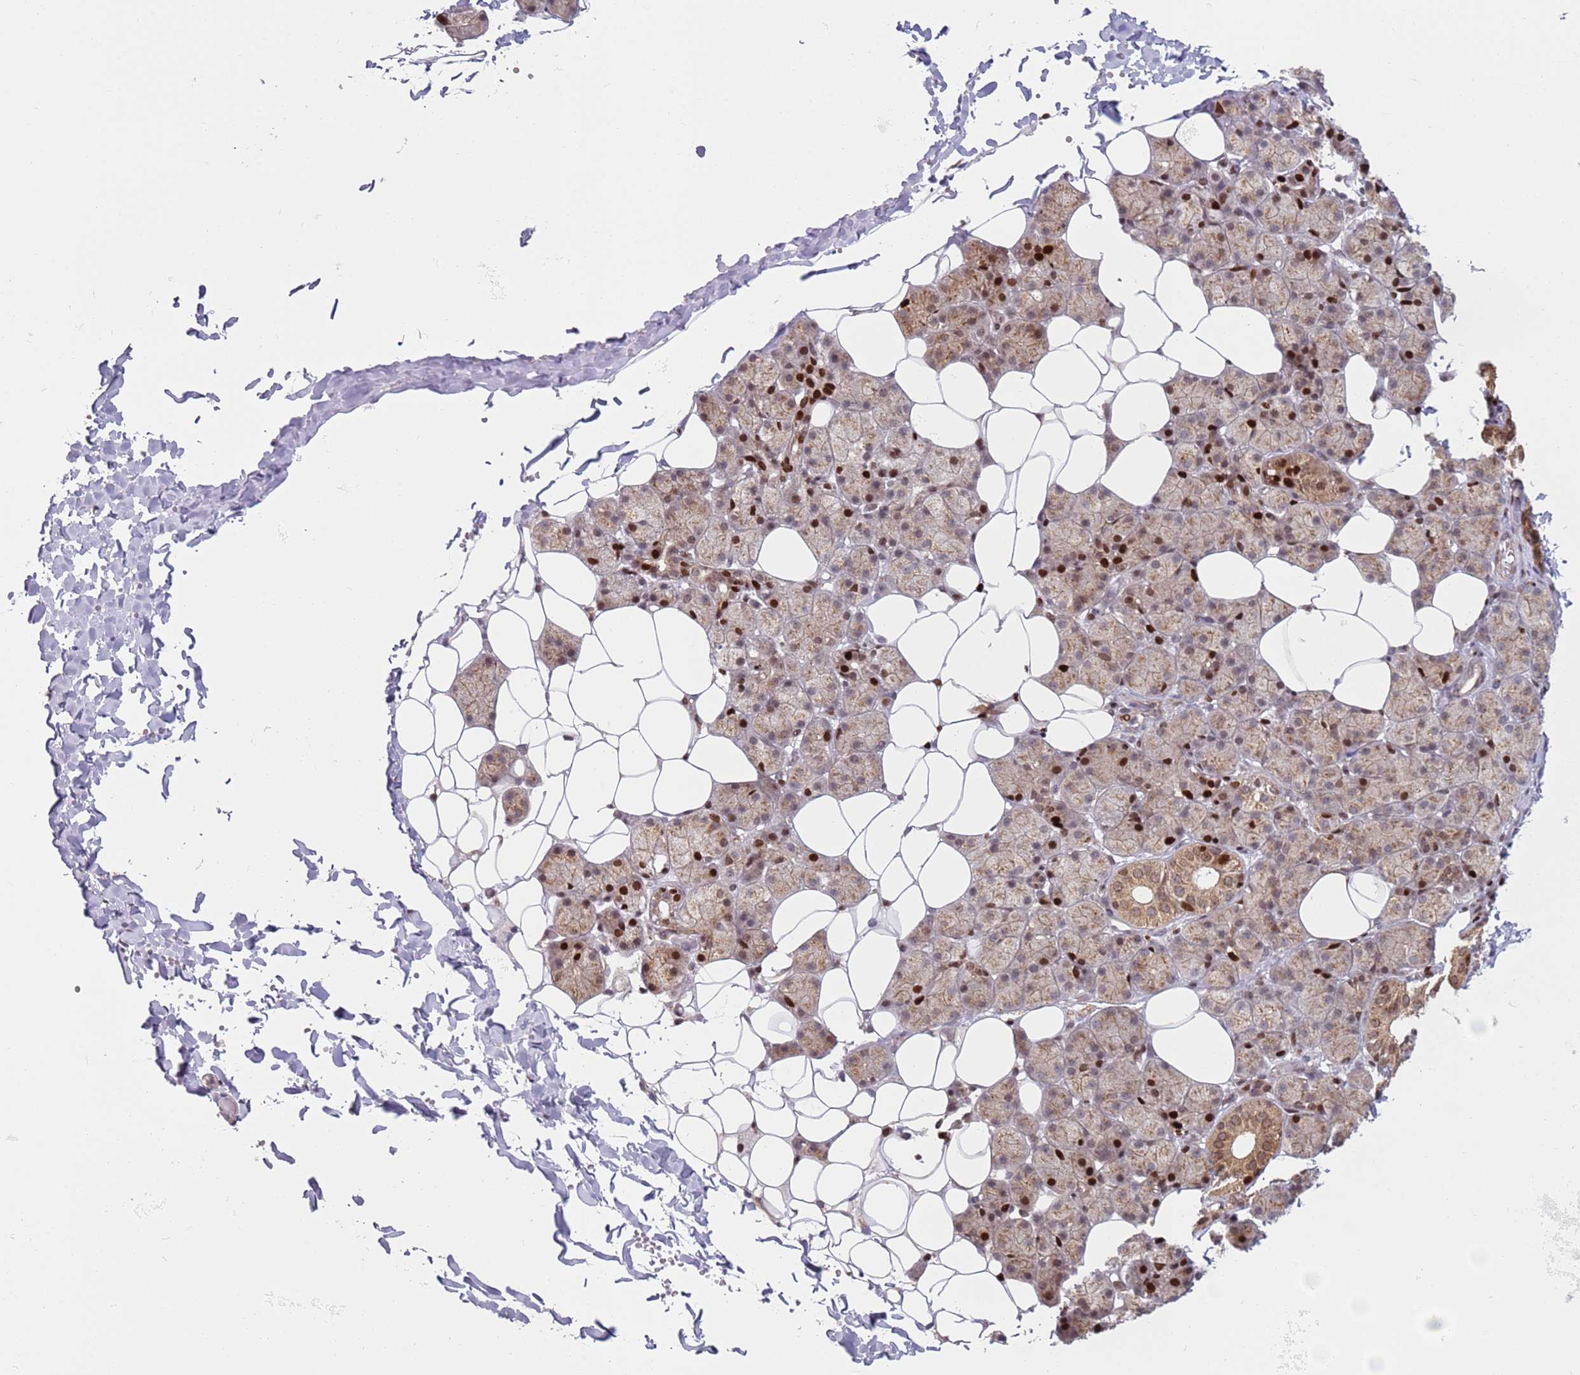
{"staining": {"intensity": "strong", "quantity": "25%-75%", "location": "cytoplasmic/membranous,nuclear"}, "tissue": "salivary gland", "cell_type": "Glandular cells", "image_type": "normal", "snomed": [{"axis": "morphology", "description": "Normal tissue, NOS"}, {"axis": "topography", "description": "Salivary gland"}], "caption": "Strong cytoplasmic/membranous,nuclear positivity is seen in approximately 25%-75% of glandular cells in unremarkable salivary gland. (DAB IHC, brown staining for protein, blue staining for nuclei).", "gene": "HNRNPLL", "patient": {"sex": "female", "age": 33}}